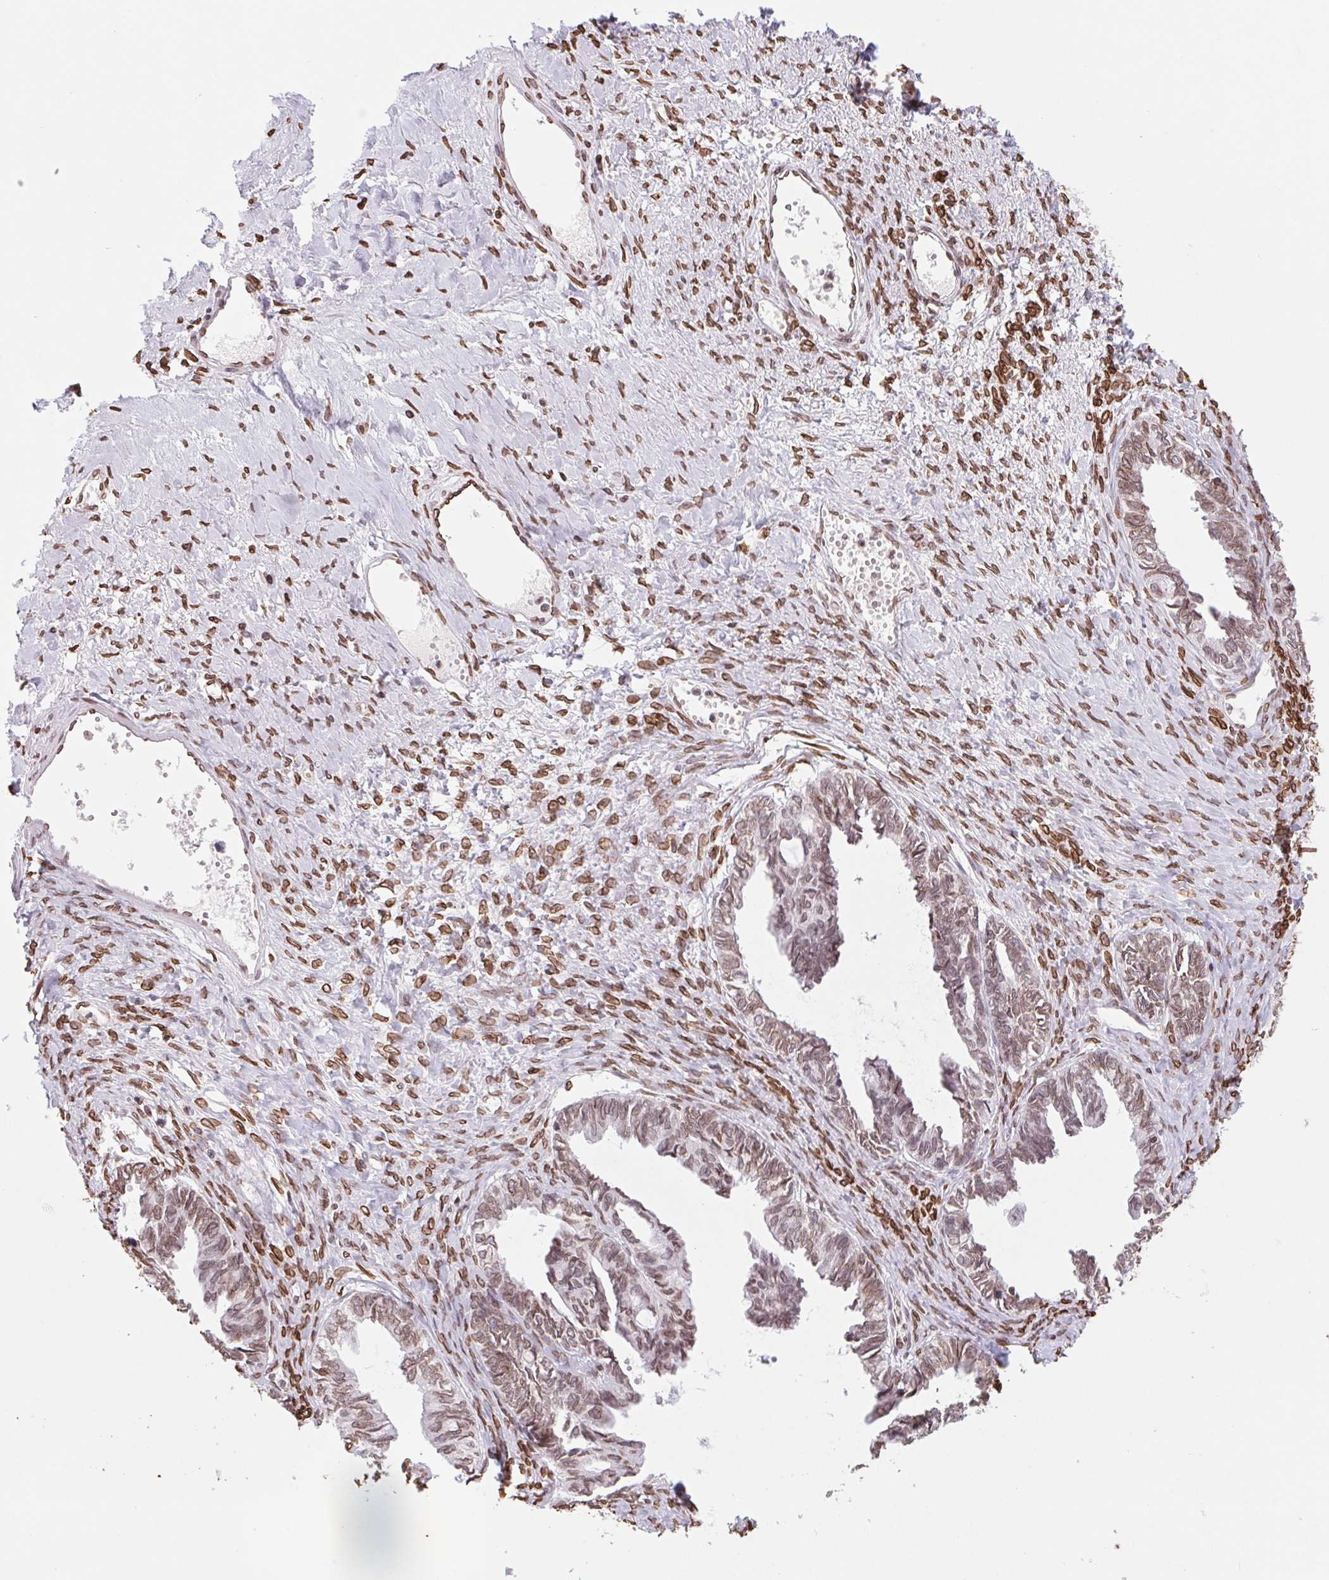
{"staining": {"intensity": "moderate", "quantity": ">75%", "location": "cytoplasmic/membranous,nuclear"}, "tissue": "ovarian cancer", "cell_type": "Tumor cells", "image_type": "cancer", "snomed": [{"axis": "morphology", "description": "Cystadenocarcinoma, mucinous, NOS"}, {"axis": "topography", "description": "Ovary"}], "caption": "Immunohistochemistry (IHC) micrograph of neoplastic tissue: ovarian mucinous cystadenocarcinoma stained using immunohistochemistry displays medium levels of moderate protein expression localized specifically in the cytoplasmic/membranous and nuclear of tumor cells, appearing as a cytoplasmic/membranous and nuclear brown color.", "gene": "LMNB2", "patient": {"sex": "female", "age": 61}}